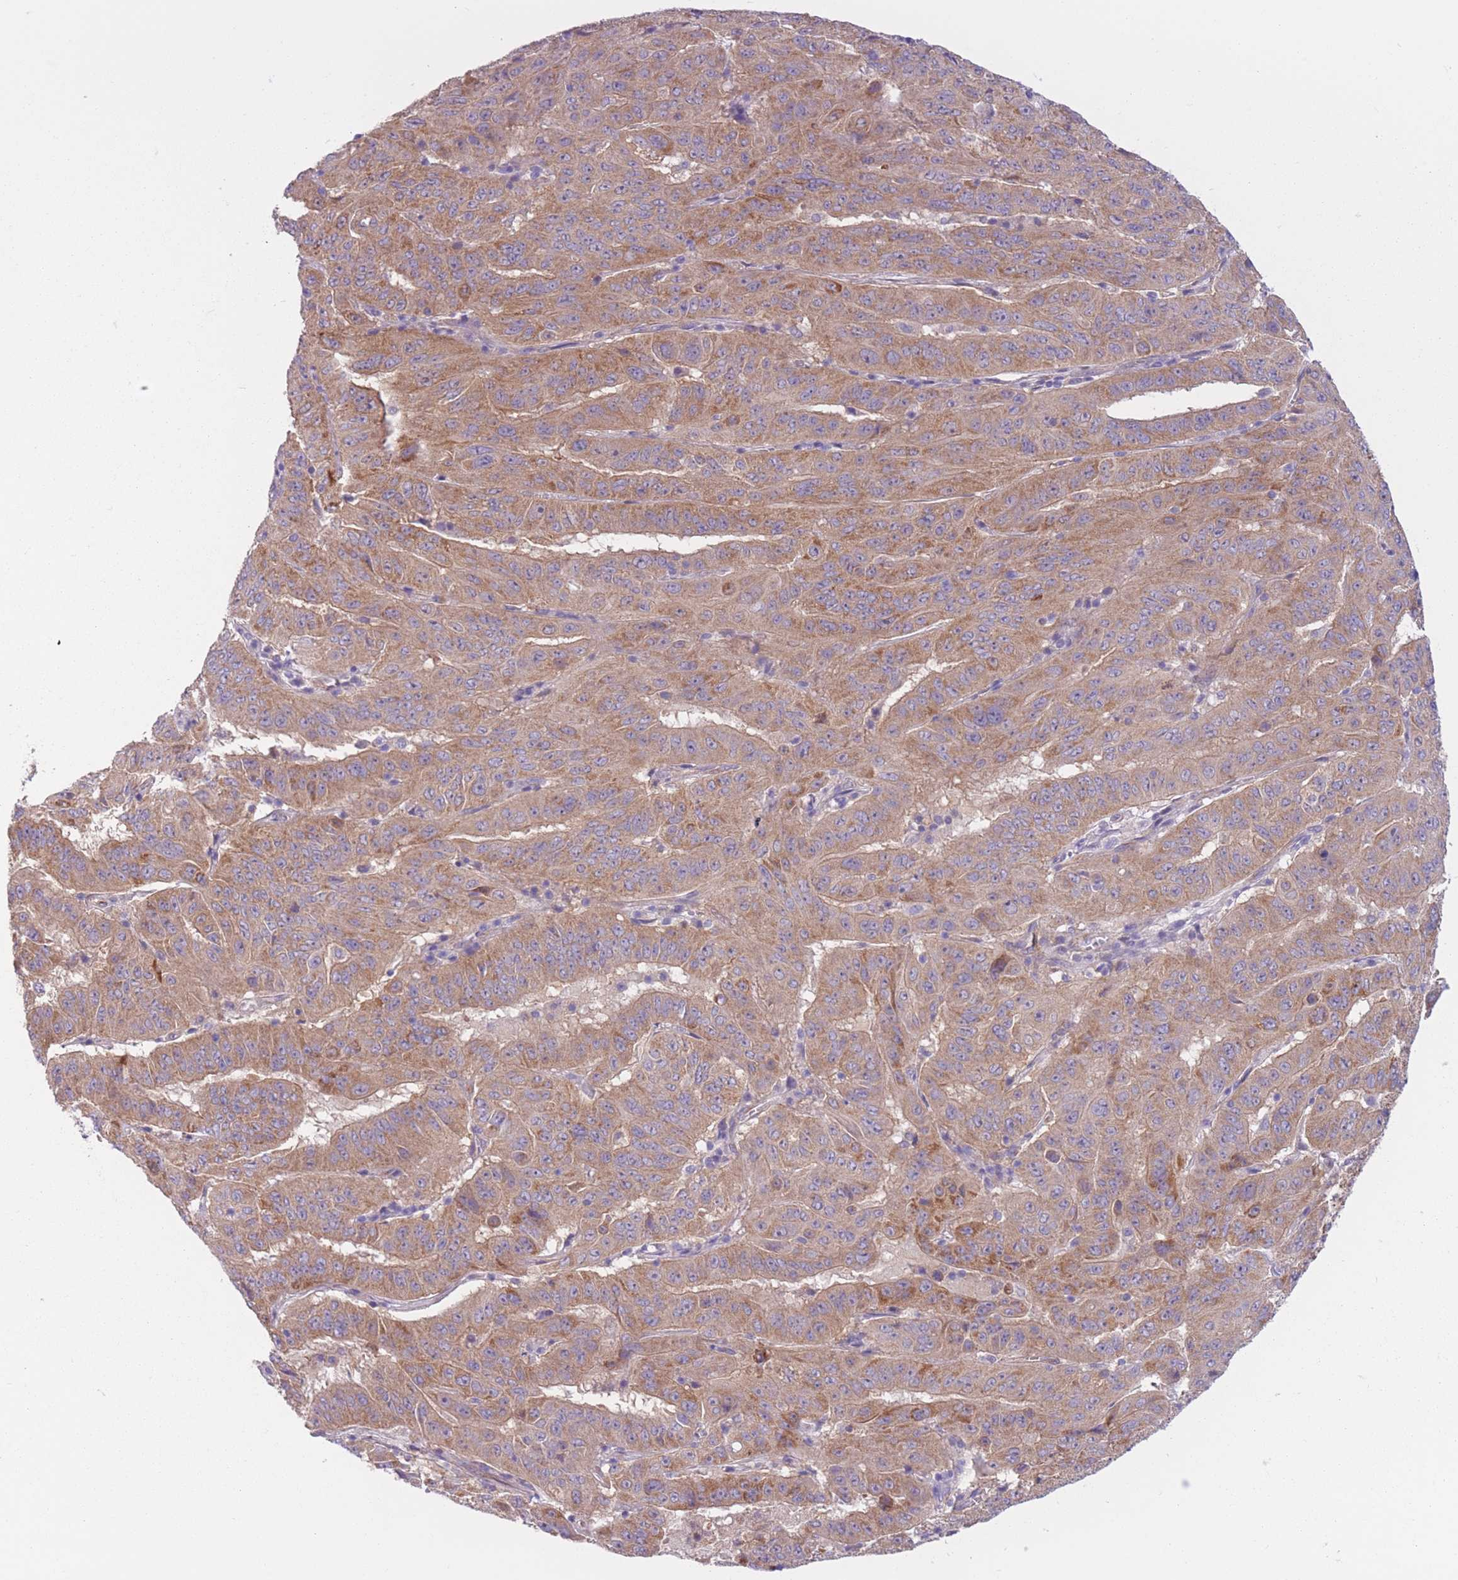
{"staining": {"intensity": "moderate", "quantity": ">75%", "location": "cytoplasmic/membranous"}, "tissue": "pancreatic cancer", "cell_type": "Tumor cells", "image_type": "cancer", "snomed": [{"axis": "morphology", "description": "Adenocarcinoma, NOS"}, {"axis": "topography", "description": "Pancreas"}], "caption": "Pancreatic cancer was stained to show a protein in brown. There is medium levels of moderate cytoplasmic/membranous staining in approximately >75% of tumor cells.", "gene": "SERPINB3", "patient": {"sex": "male", "age": 63}}